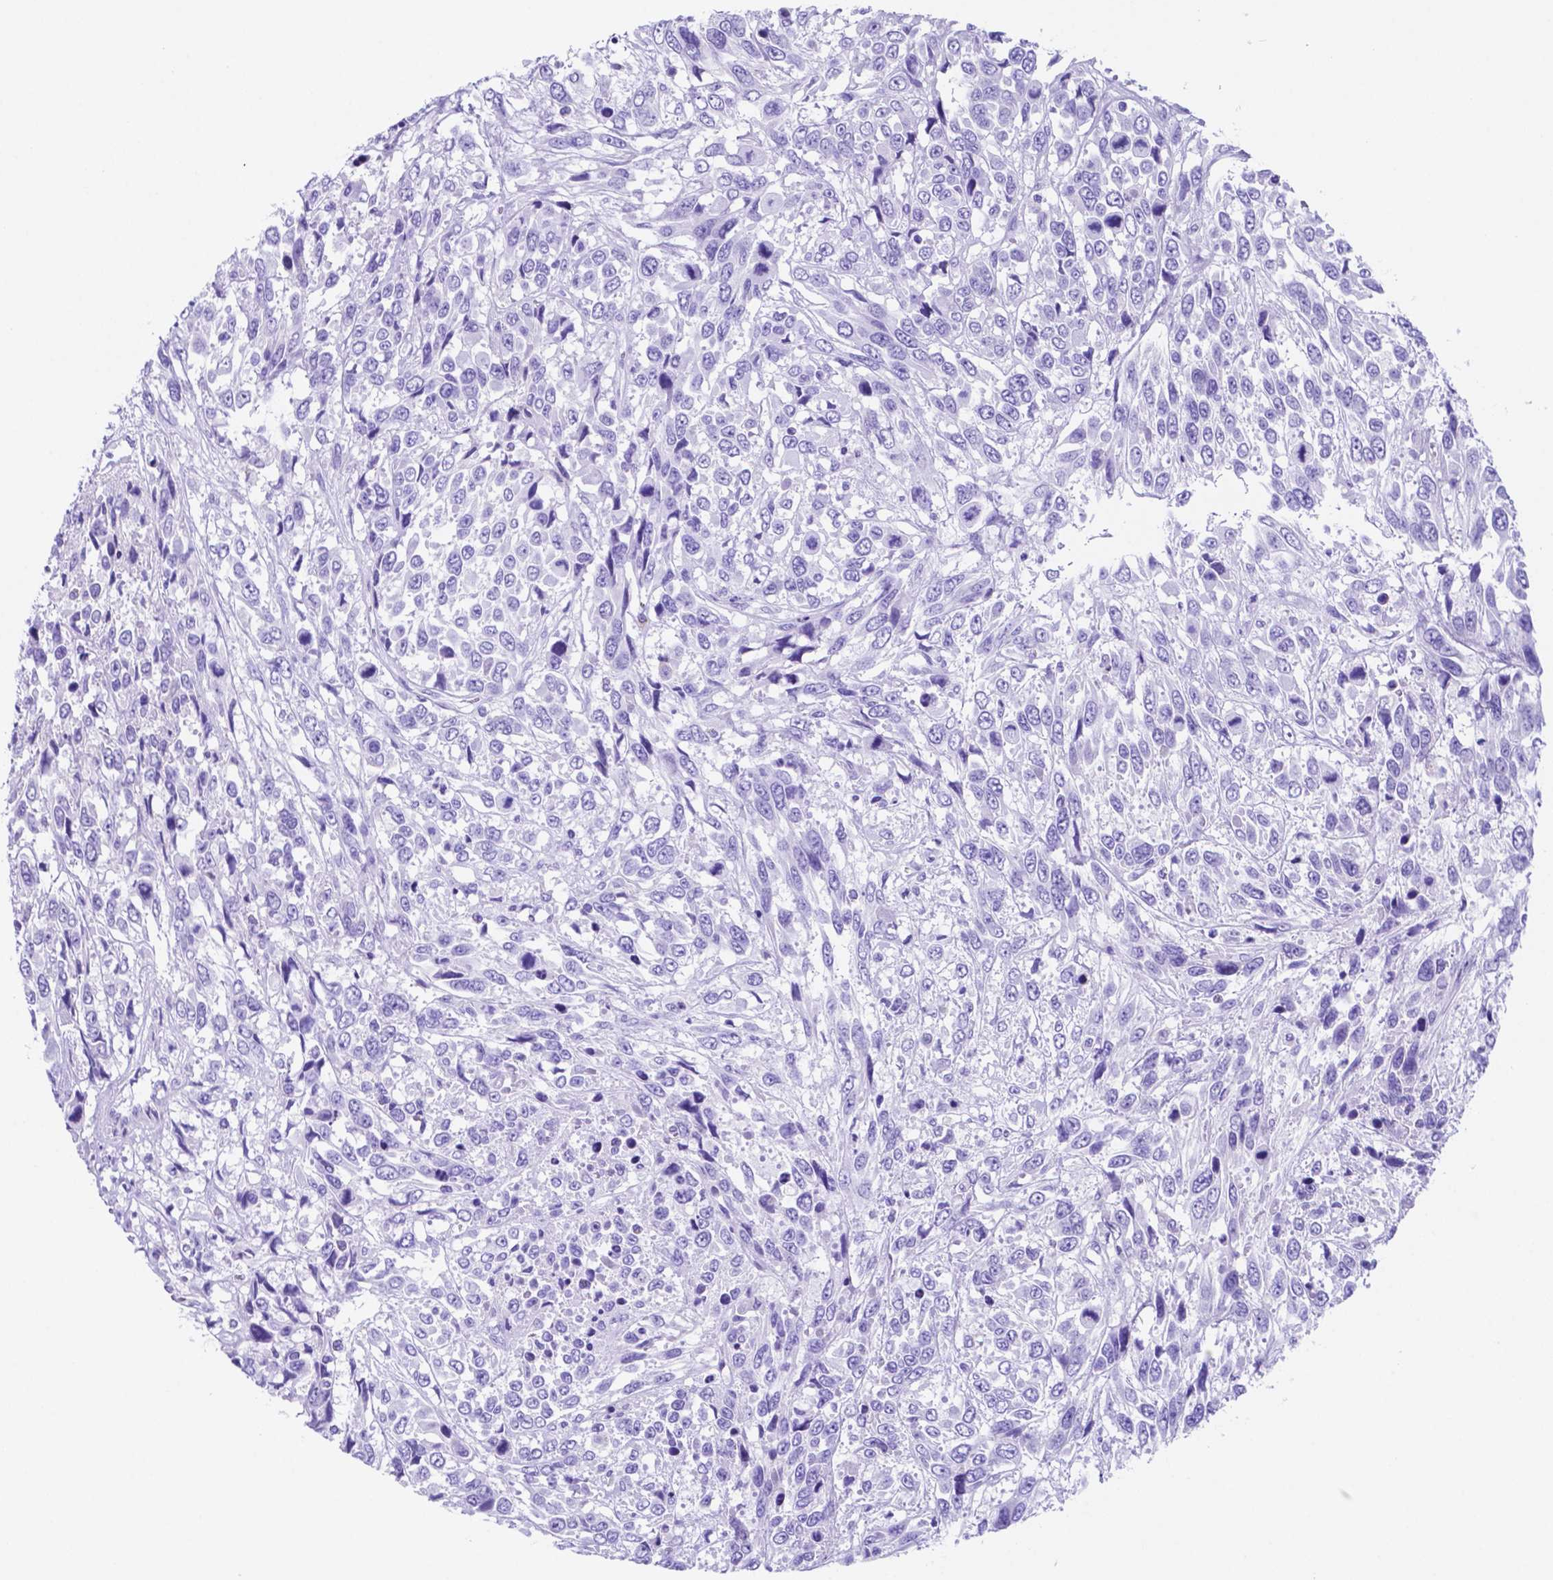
{"staining": {"intensity": "negative", "quantity": "none", "location": "none"}, "tissue": "urothelial cancer", "cell_type": "Tumor cells", "image_type": "cancer", "snomed": [{"axis": "morphology", "description": "Urothelial carcinoma, High grade"}, {"axis": "topography", "description": "Urinary bladder"}], "caption": "High power microscopy image of an immunohistochemistry (IHC) micrograph of urothelial cancer, revealing no significant positivity in tumor cells.", "gene": "DNAAF8", "patient": {"sex": "female", "age": 70}}